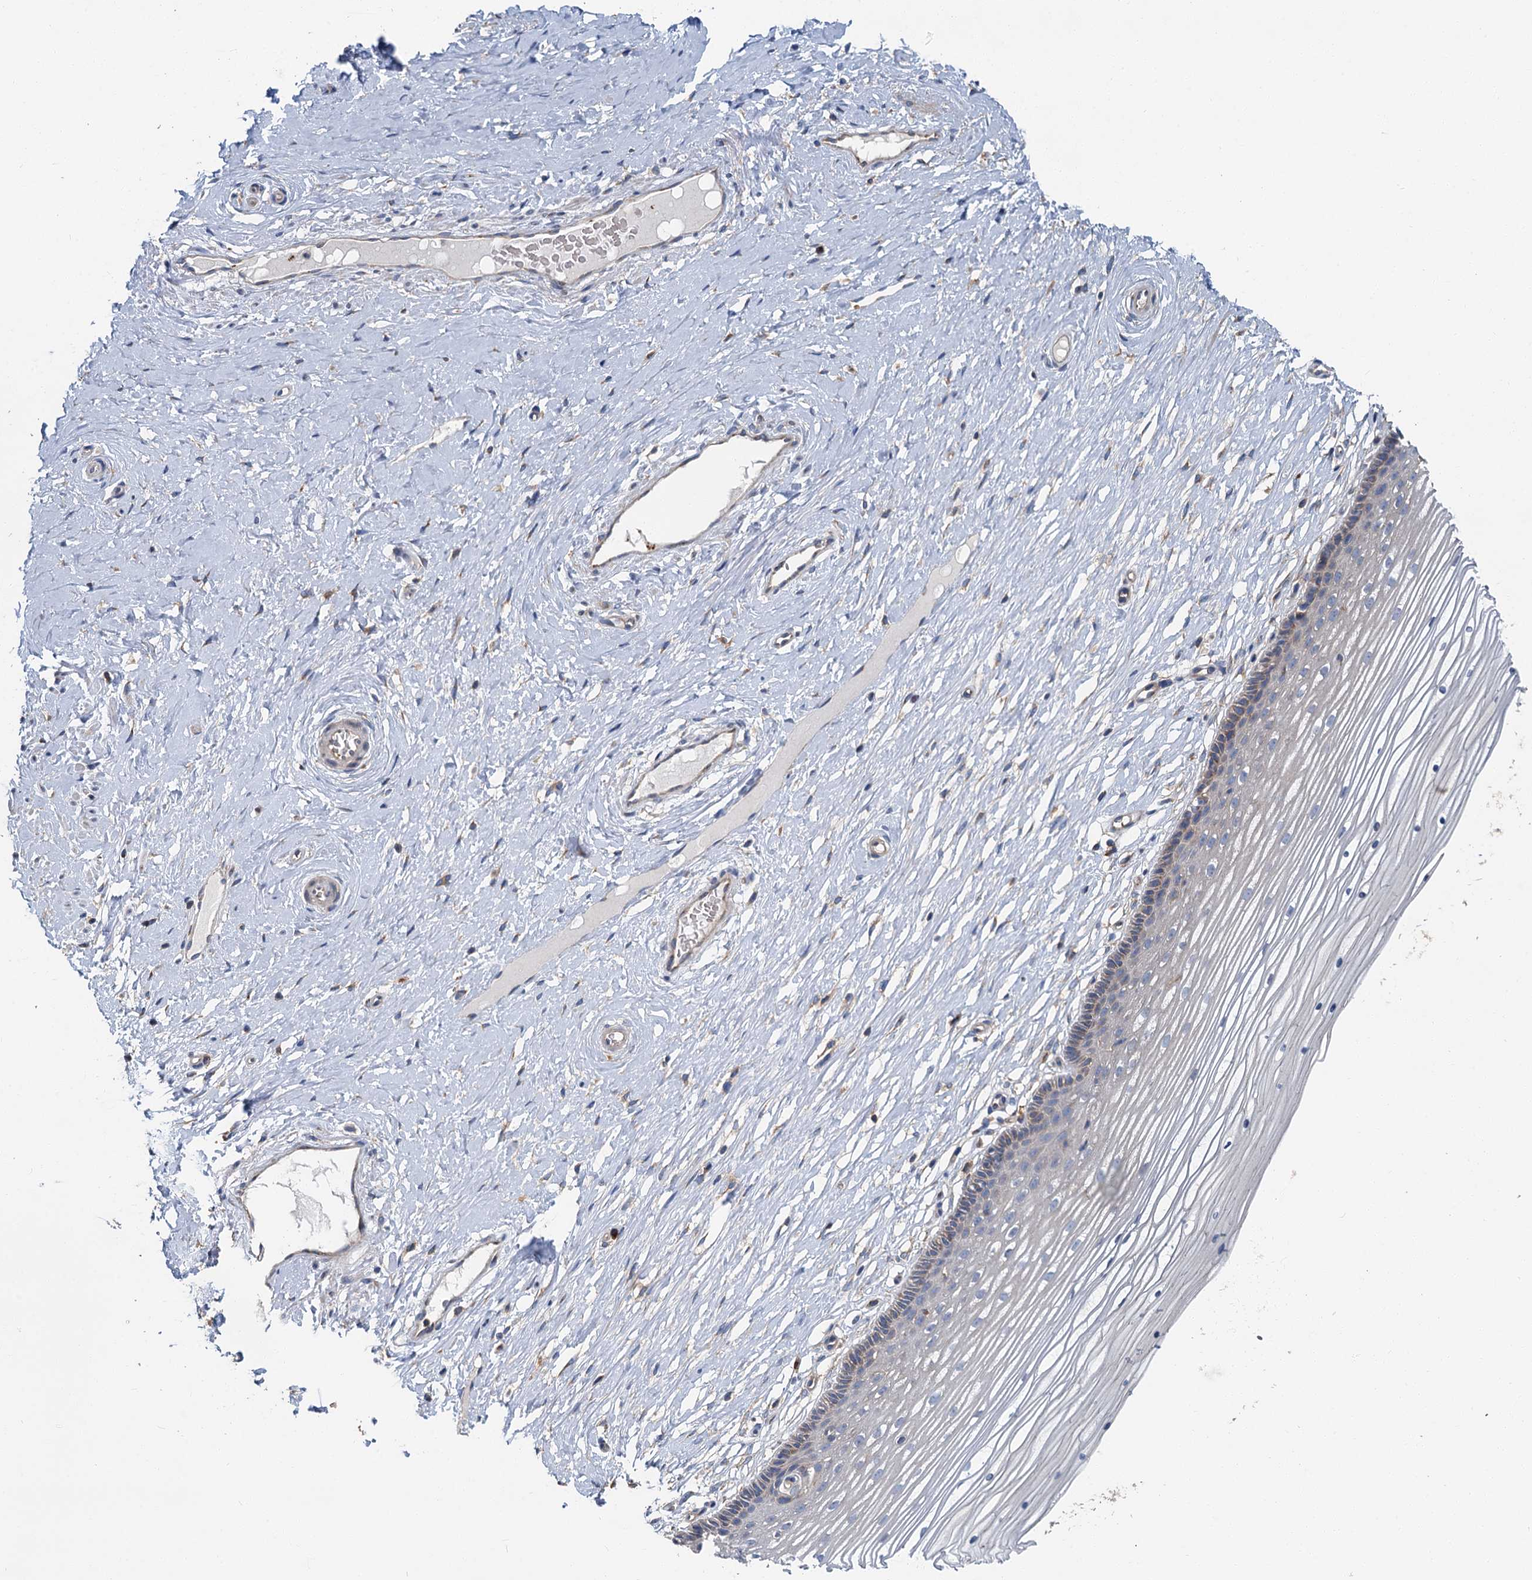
{"staining": {"intensity": "weak", "quantity": "<25%", "location": "cytoplasmic/membranous"}, "tissue": "vagina", "cell_type": "Squamous epithelial cells", "image_type": "normal", "snomed": [{"axis": "morphology", "description": "Normal tissue, NOS"}, {"axis": "topography", "description": "Vagina"}, {"axis": "topography", "description": "Cervix"}], "caption": "DAB immunohistochemical staining of benign vagina demonstrates no significant expression in squamous epithelial cells. (IHC, brightfield microscopy, high magnification).", "gene": "PPIP5K1", "patient": {"sex": "female", "age": 40}}